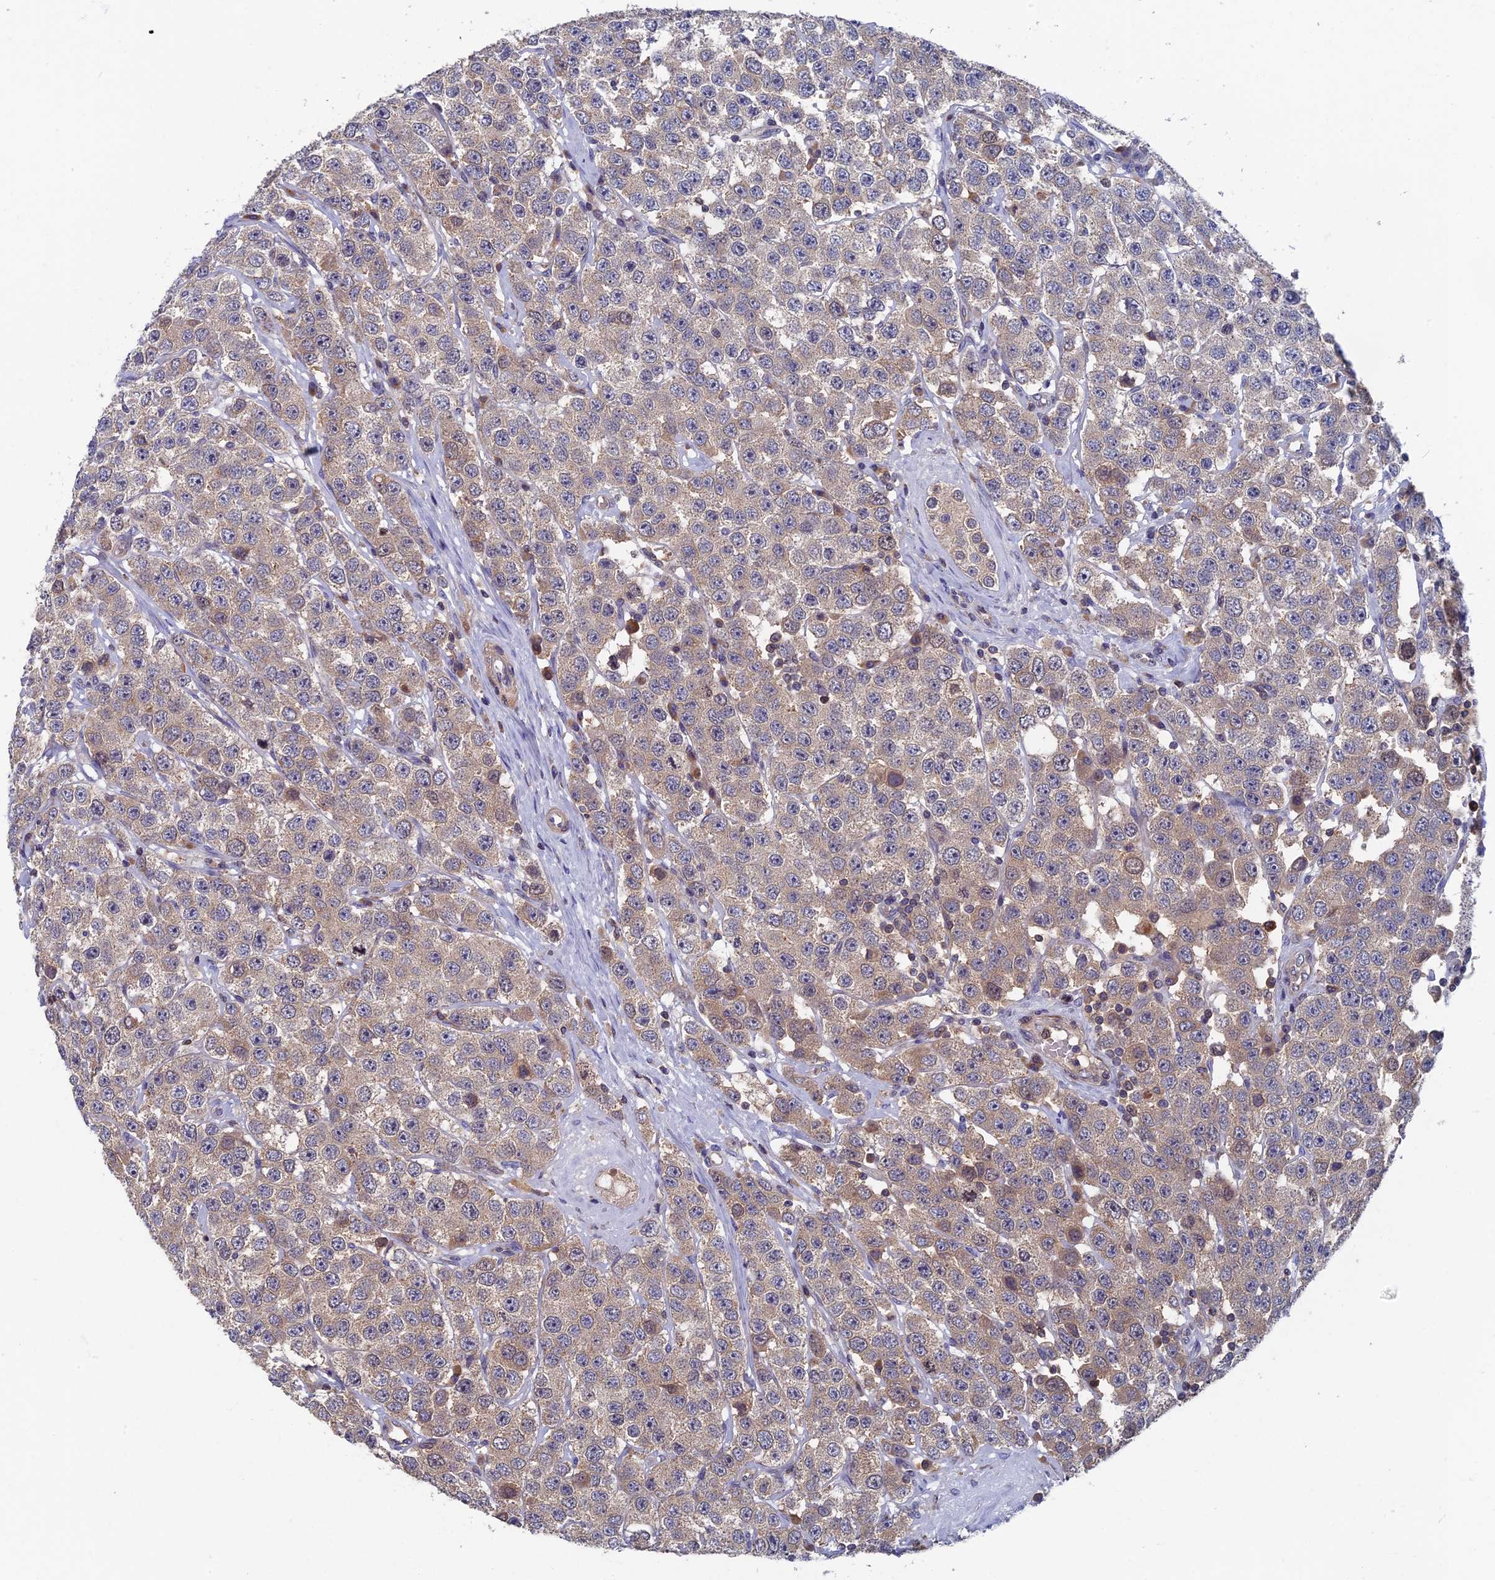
{"staining": {"intensity": "weak", "quantity": "25%-75%", "location": "cytoplasmic/membranous"}, "tissue": "testis cancer", "cell_type": "Tumor cells", "image_type": "cancer", "snomed": [{"axis": "morphology", "description": "Seminoma, NOS"}, {"axis": "topography", "description": "Testis"}], "caption": "Tumor cells exhibit low levels of weak cytoplasmic/membranous expression in about 25%-75% of cells in human testis cancer. The protein is stained brown, and the nuclei are stained in blue (DAB IHC with brightfield microscopy, high magnification).", "gene": "TNK2", "patient": {"sex": "male", "age": 28}}